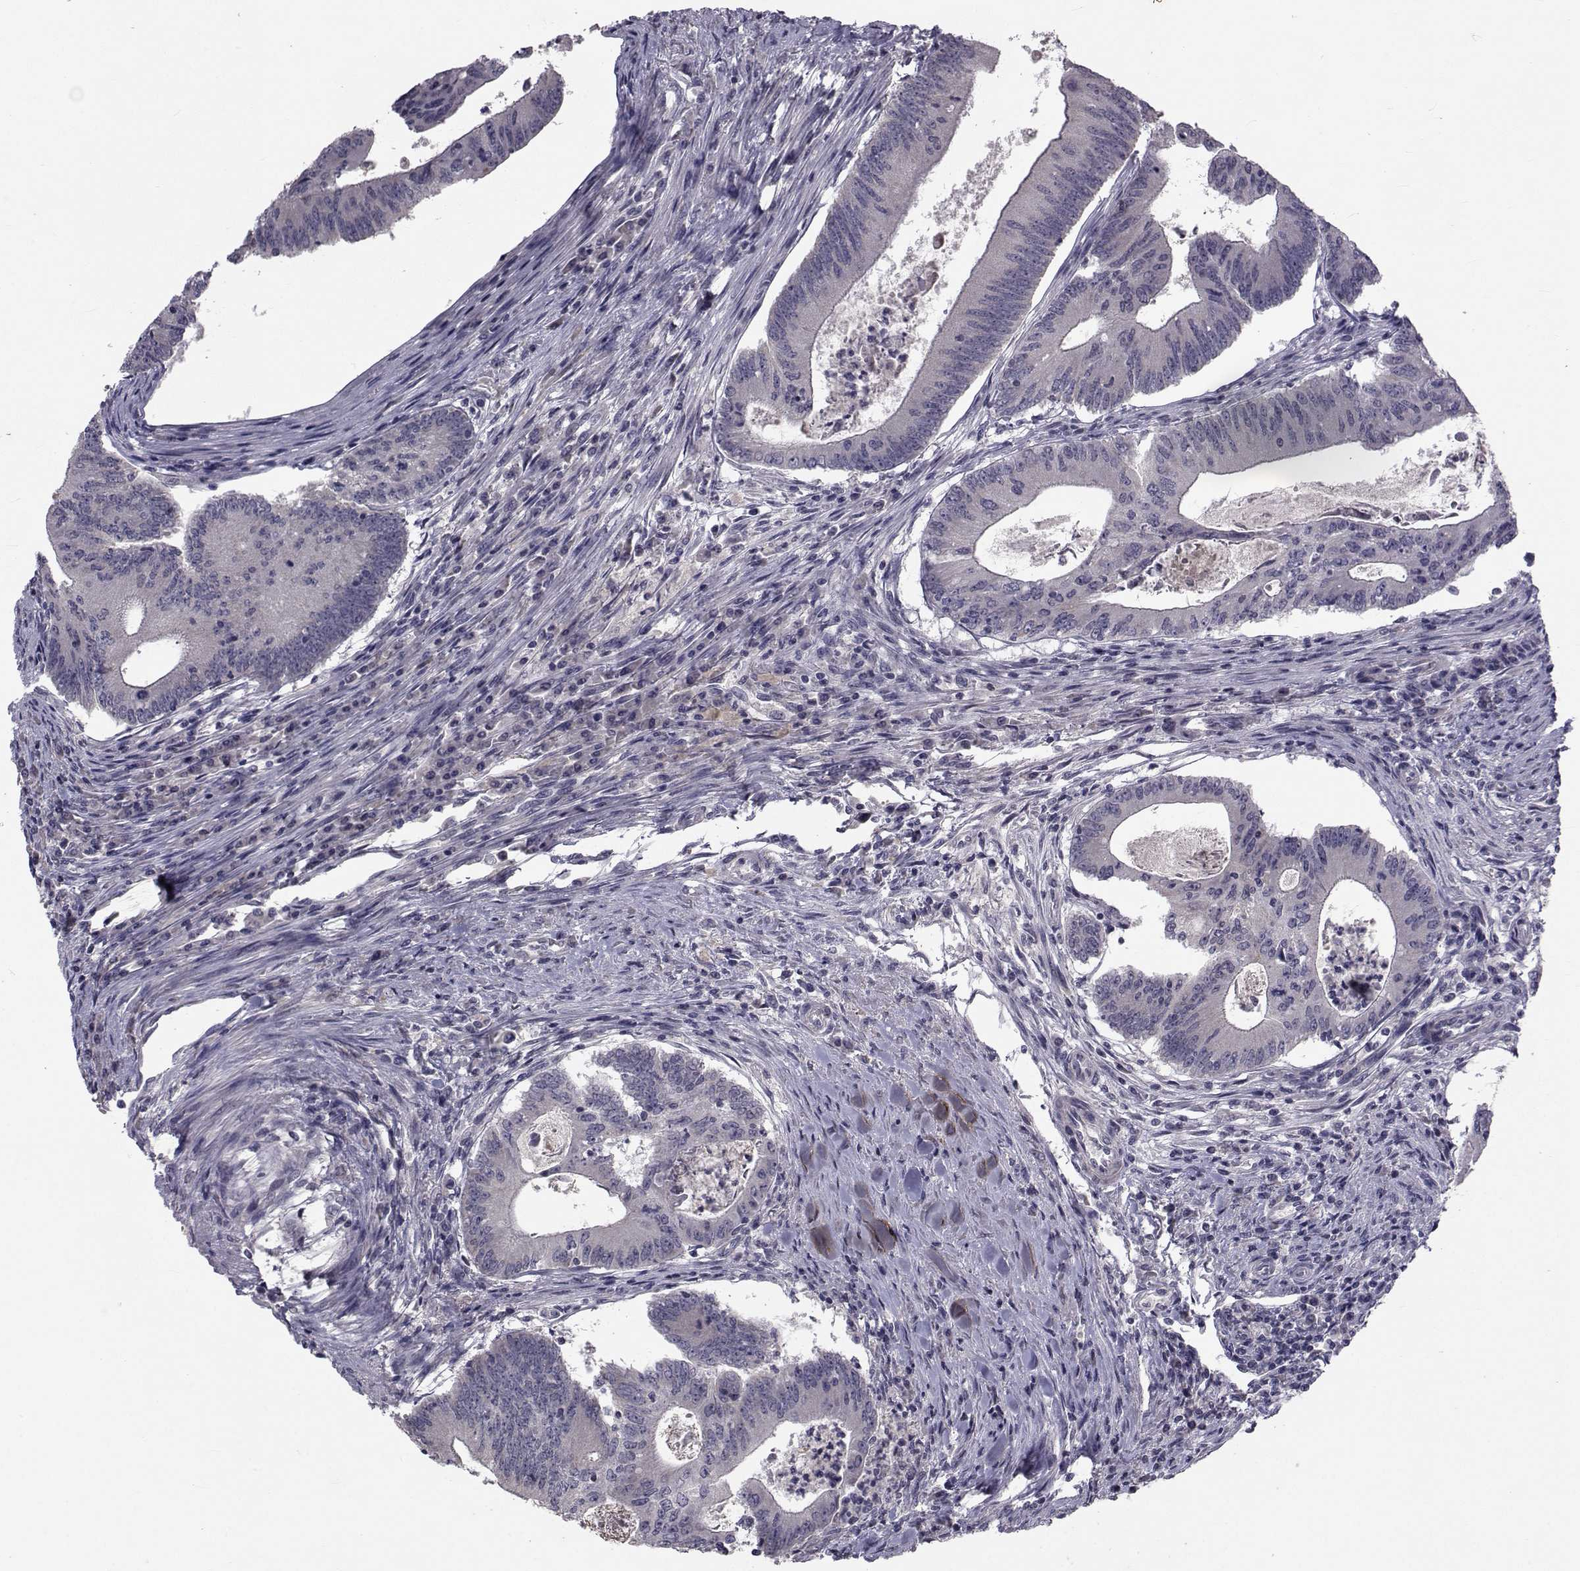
{"staining": {"intensity": "negative", "quantity": "none", "location": "none"}, "tissue": "colorectal cancer", "cell_type": "Tumor cells", "image_type": "cancer", "snomed": [{"axis": "morphology", "description": "Adenocarcinoma, NOS"}, {"axis": "topography", "description": "Colon"}], "caption": "This histopathology image is of colorectal cancer (adenocarcinoma) stained with immunohistochemistry to label a protein in brown with the nuclei are counter-stained blue. There is no positivity in tumor cells.", "gene": "FDXR", "patient": {"sex": "female", "age": 70}}